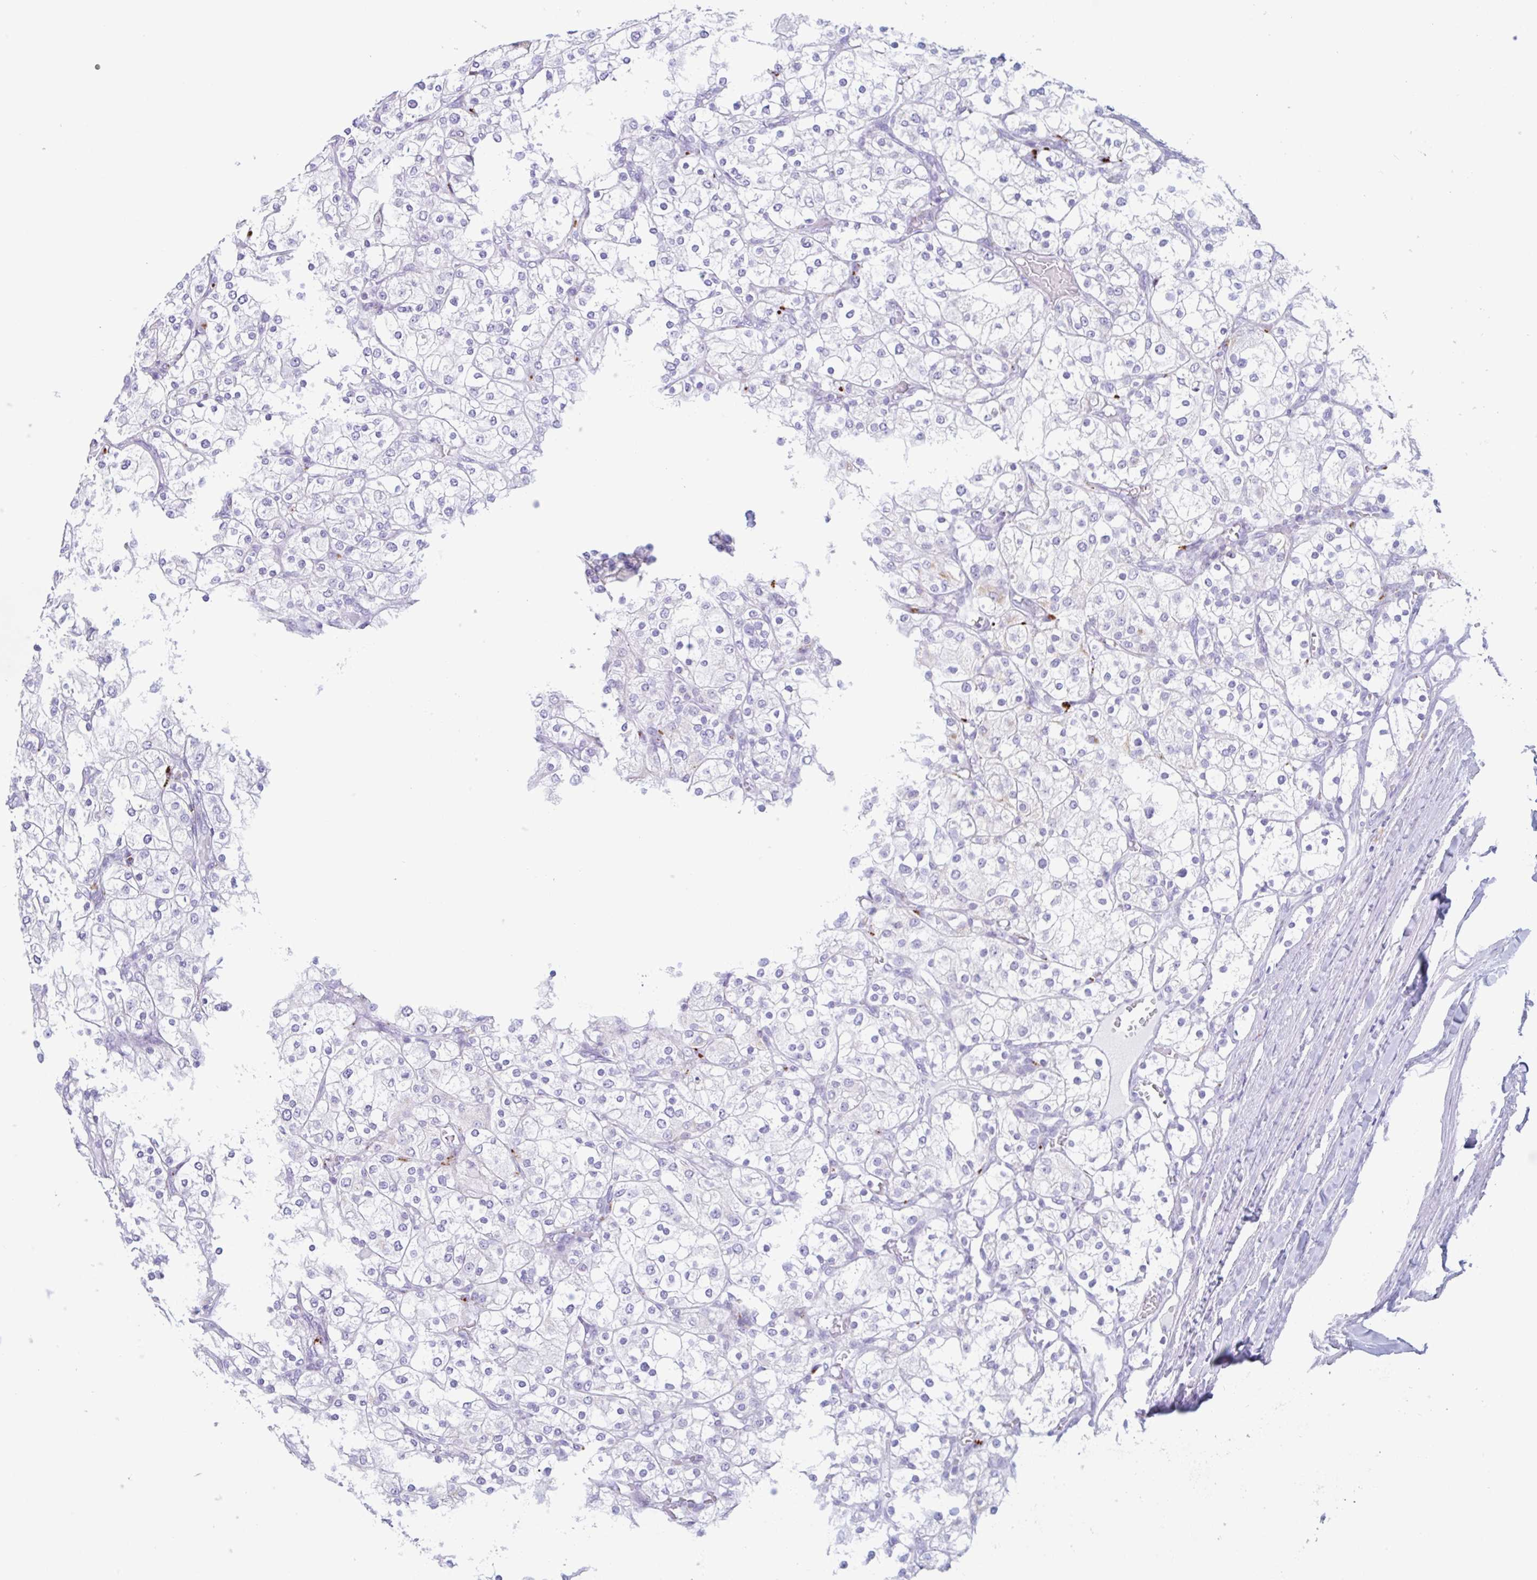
{"staining": {"intensity": "negative", "quantity": "none", "location": "none"}, "tissue": "renal cancer", "cell_type": "Tumor cells", "image_type": "cancer", "snomed": [{"axis": "morphology", "description": "Adenocarcinoma, NOS"}, {"axis": "topography", "description": "Kidney"}], "caption": "IHC image of neoplastic tissue: human adenocarcinoma (renal) stained with DAB exhibits no significant protein staining in tumor cells. (Immunohistochemistry, brightfield microscopy, high magnification).", "gene": "DTWD2", "patient": {"sex": "male", "age": 80}}